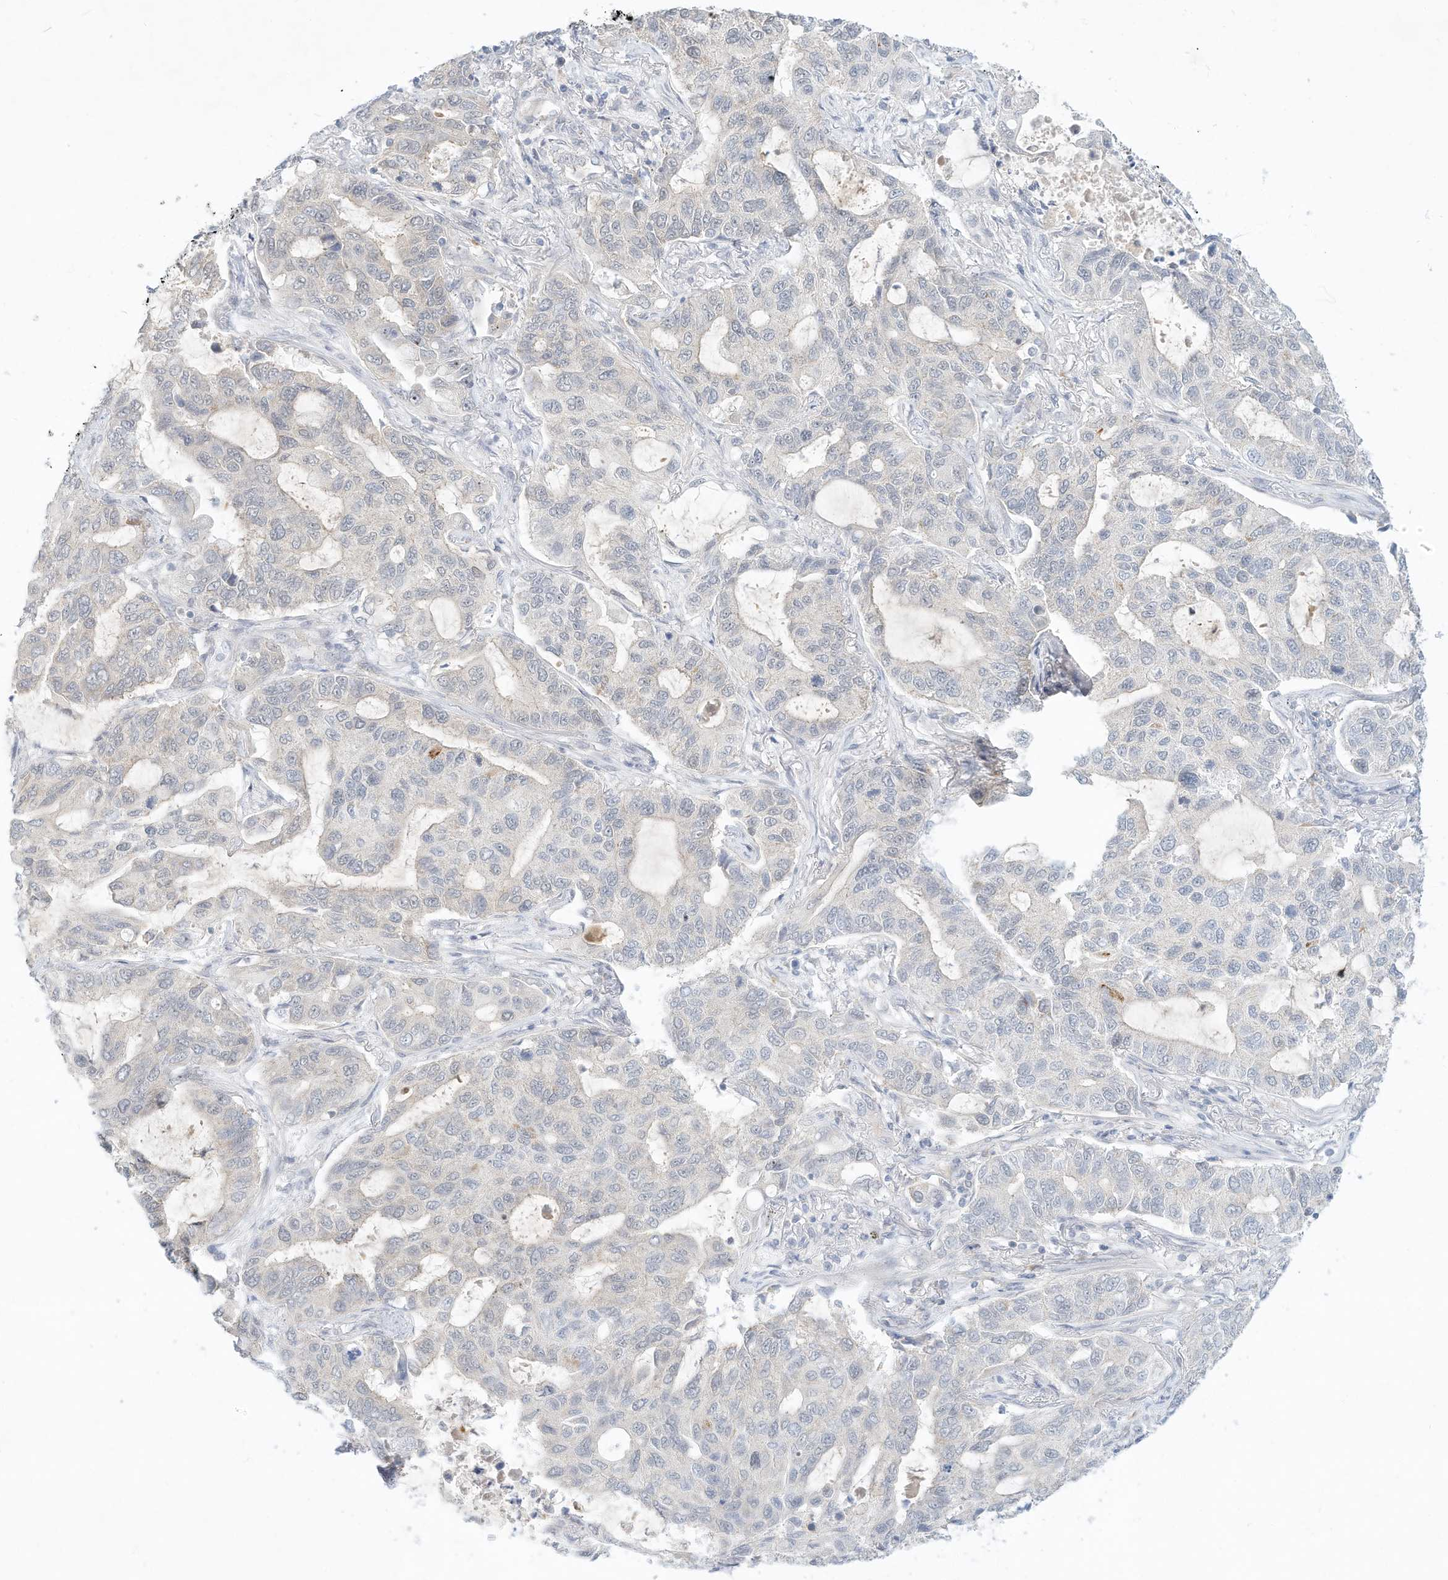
{"staining": {"intensity": "negative", "quantity": "none", "location": "none"}, "tissue": "lung cancer", "cell_type": "Tumor cells", "image_type": "cancer", "snomed": [{"axis": "morphology", "description": "Adenocarcinoma, NOS"}, {"axis": "topography", "description": "Lung"}], "caption": "Immunohistochemistry (IHC) of human lung cancer shows no staining in tumor cells. (DAB (3,3'-diaminobenzidine) immunohistochemistry (IHC) visualized using brightfield microscopy, high magnification).", "gene": "PAK6", "patient": {"sex": "male", "age": 64}}